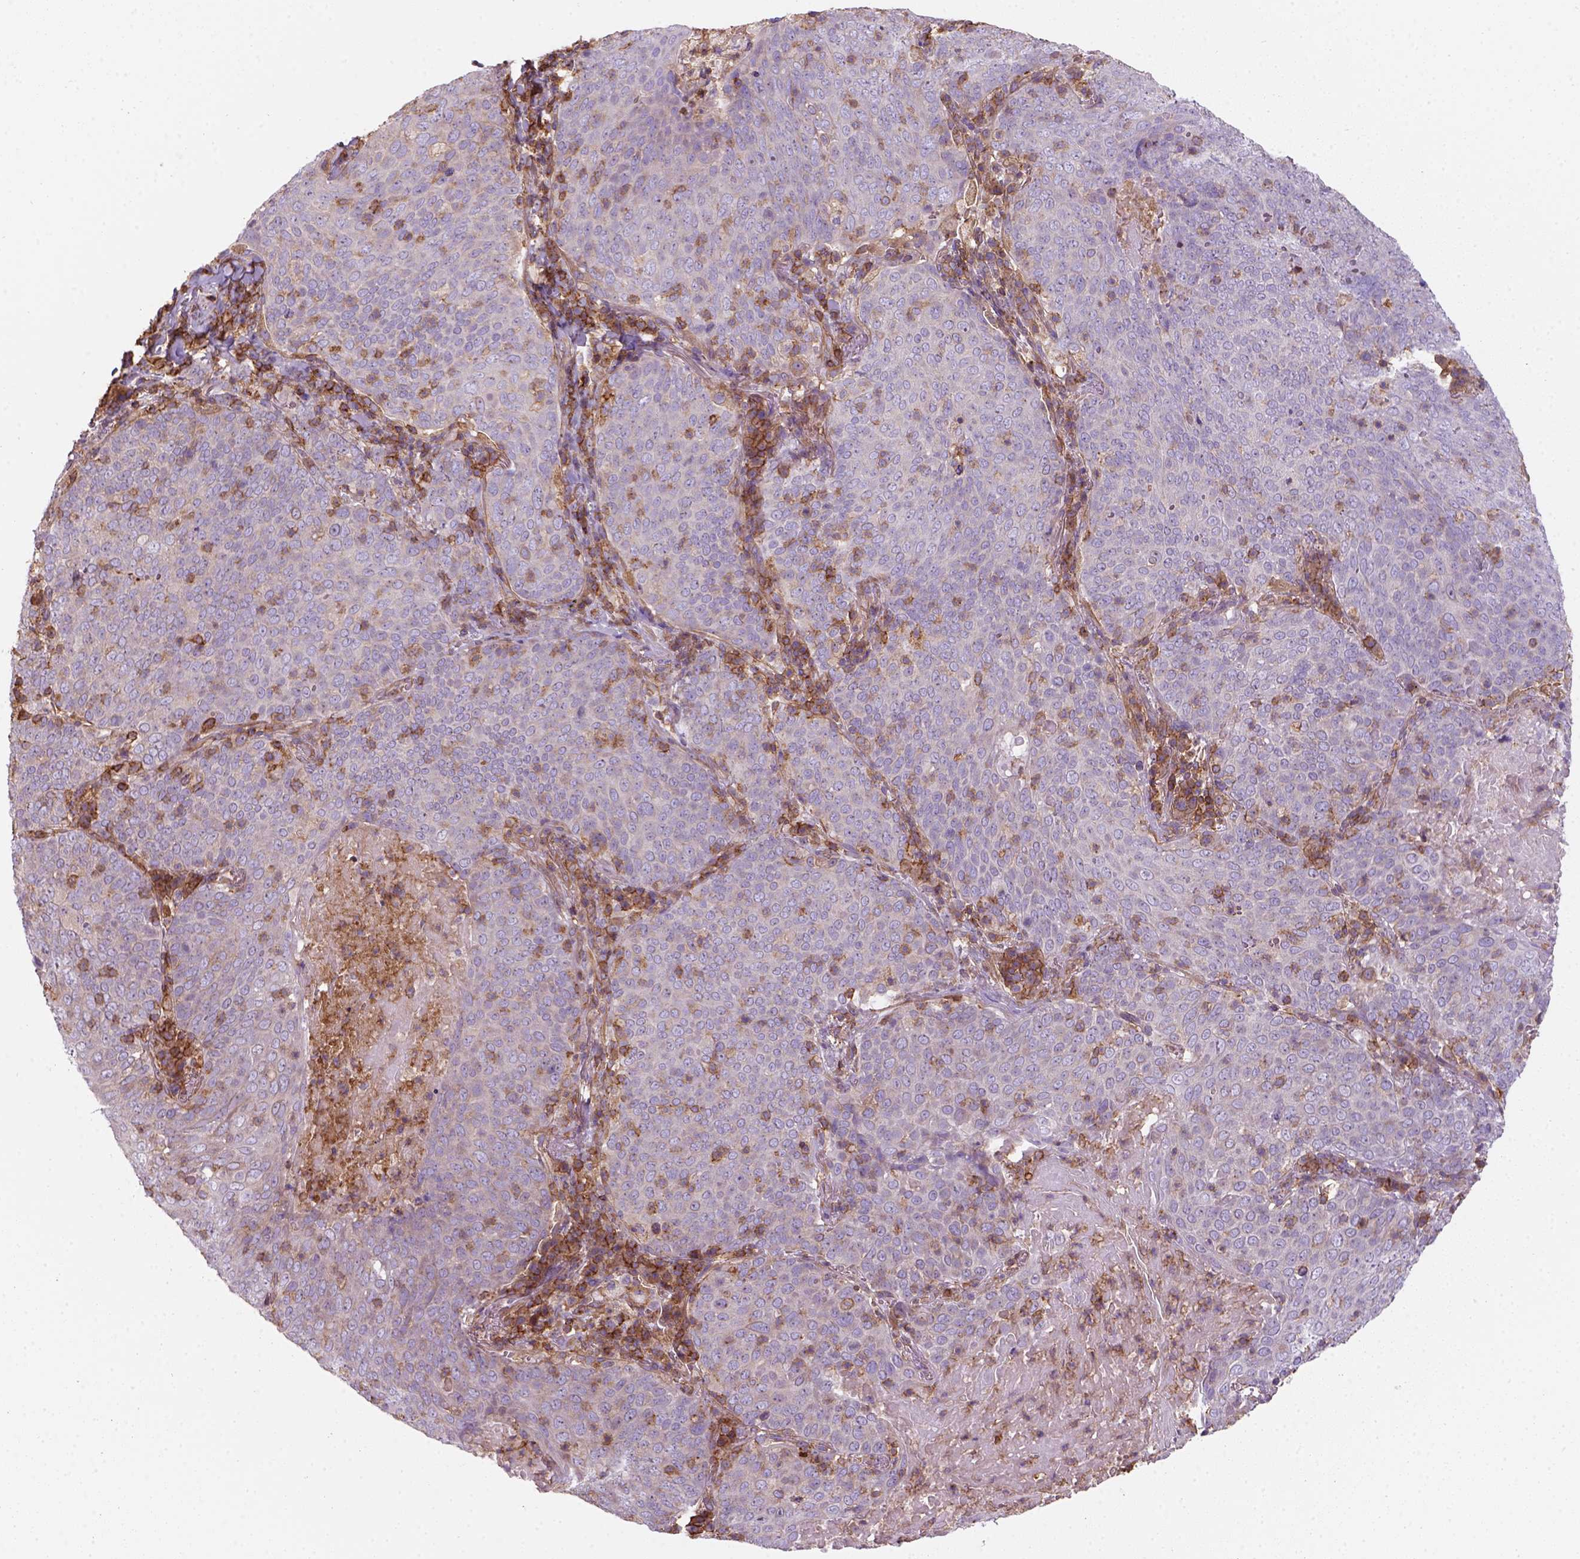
{"staining": {"intensity": "negative", "quantity": "none", "location": "none"}, "tissue": "lung cancer", "cell_type": "Tumor cells", "image_type": "cancer", "snomed": [{"axis": "morphology", "description": "Squamous cell carcinoma, NOS"}, {"axis": "topography", "description": "Lung"}], "caption": "Immunohistochemical staining of human lung squamous cell carcinoma shows no significant positivity in tumor cells.", "gene": "GPRC5D", "patient": {"sex": "male", "age": 82}}